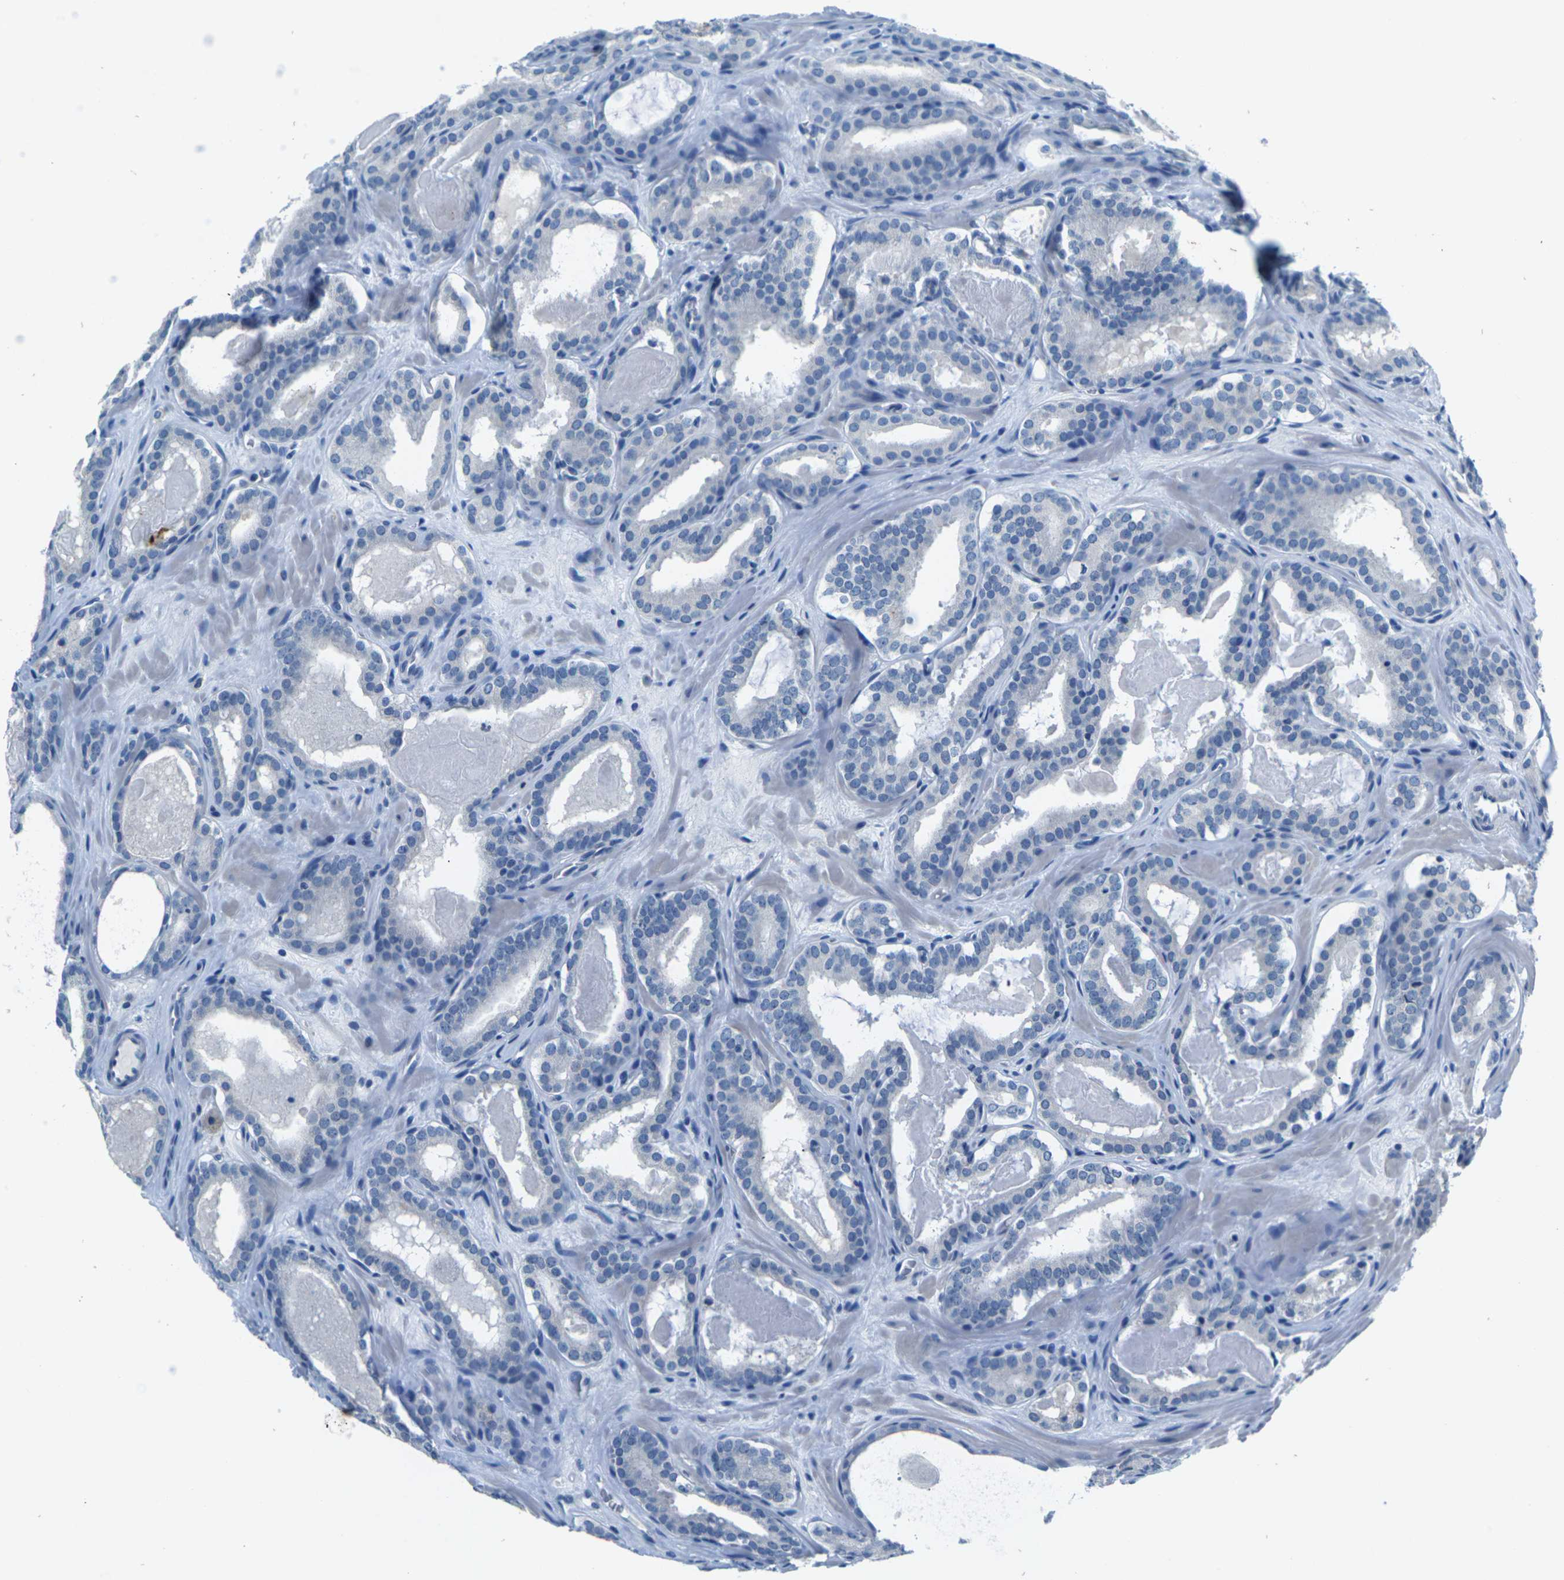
{"staining": {"intensity": "negative", "quantity": "none", "location": "none"}, "tissue": "prostate cancer", "cell_type": "Tumor cells", "image_type": "cancer", "snomed": [{"axis": "morphology", "description": "Adenocarcinoma, High grade"}, {"axis": "topography", "description": "Prostate"}], "caption": "Tumor cells are negative for brown protein staining in prostate high-grade adenocarcinoma. Brightfield microscopy of IHC stained with DAB (brown) and hematoxylin (blue), captured at high magnification.", "gene": "UMOD", "patient": {"sex": "male", "age": 60}}